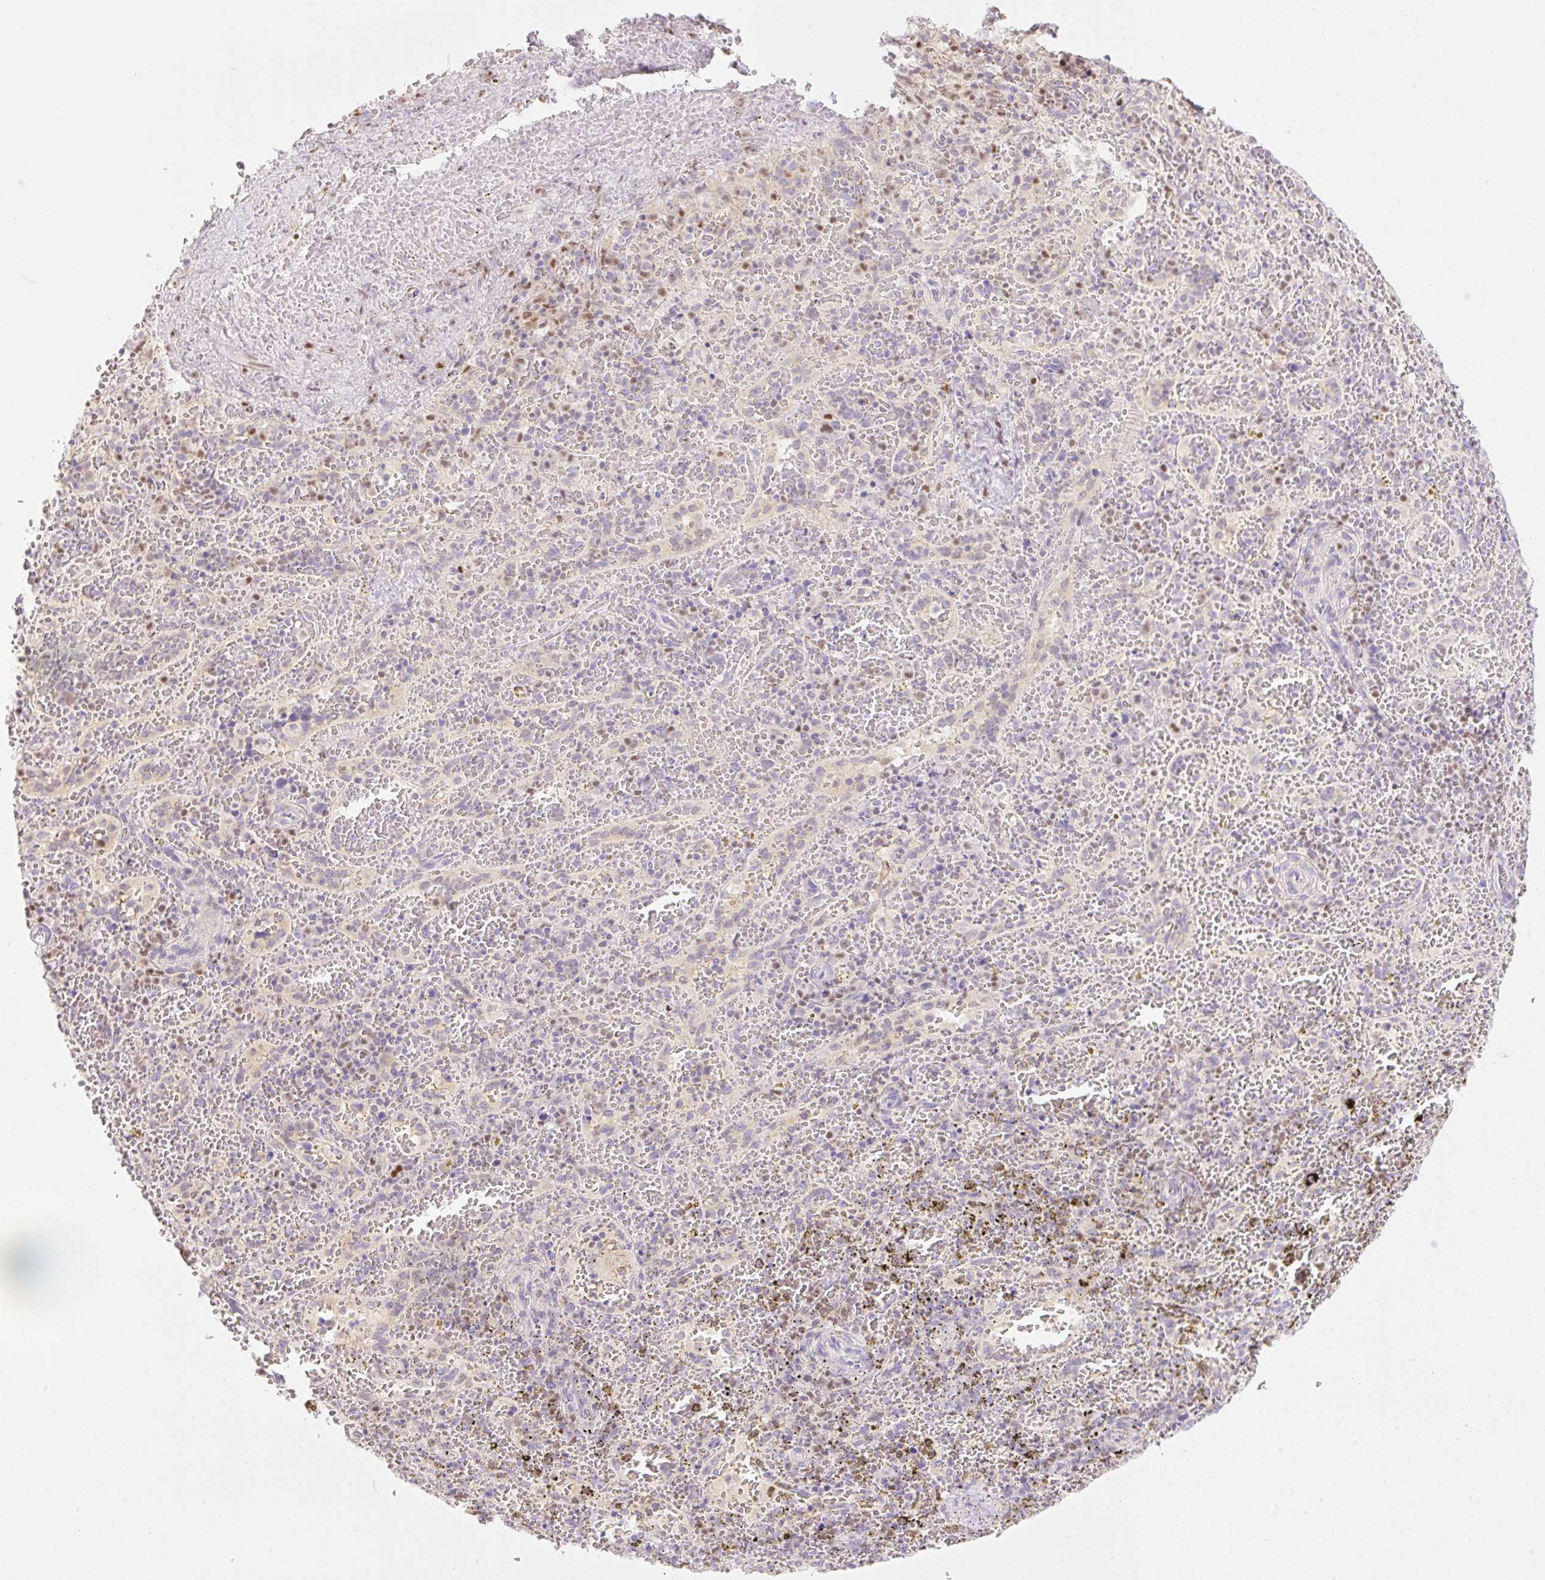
{"staining": {"intensity": "negative", "quantity": "none", "location": "none"}, "tissue": "spleen", "cell_type": "Cells in red pulp", "image_type": "normal", "snomed": [{"axis": "morphology", "description": "Normal tissue, NOS"}, {"axis": "topography", "description": "Spleen"}], "caption": "Immunohistochemistry of normal human spleen exhibits no staining in cells in red pulp.", "gene": "TLE3", "patient": {"sex": "female", "age": 50}}